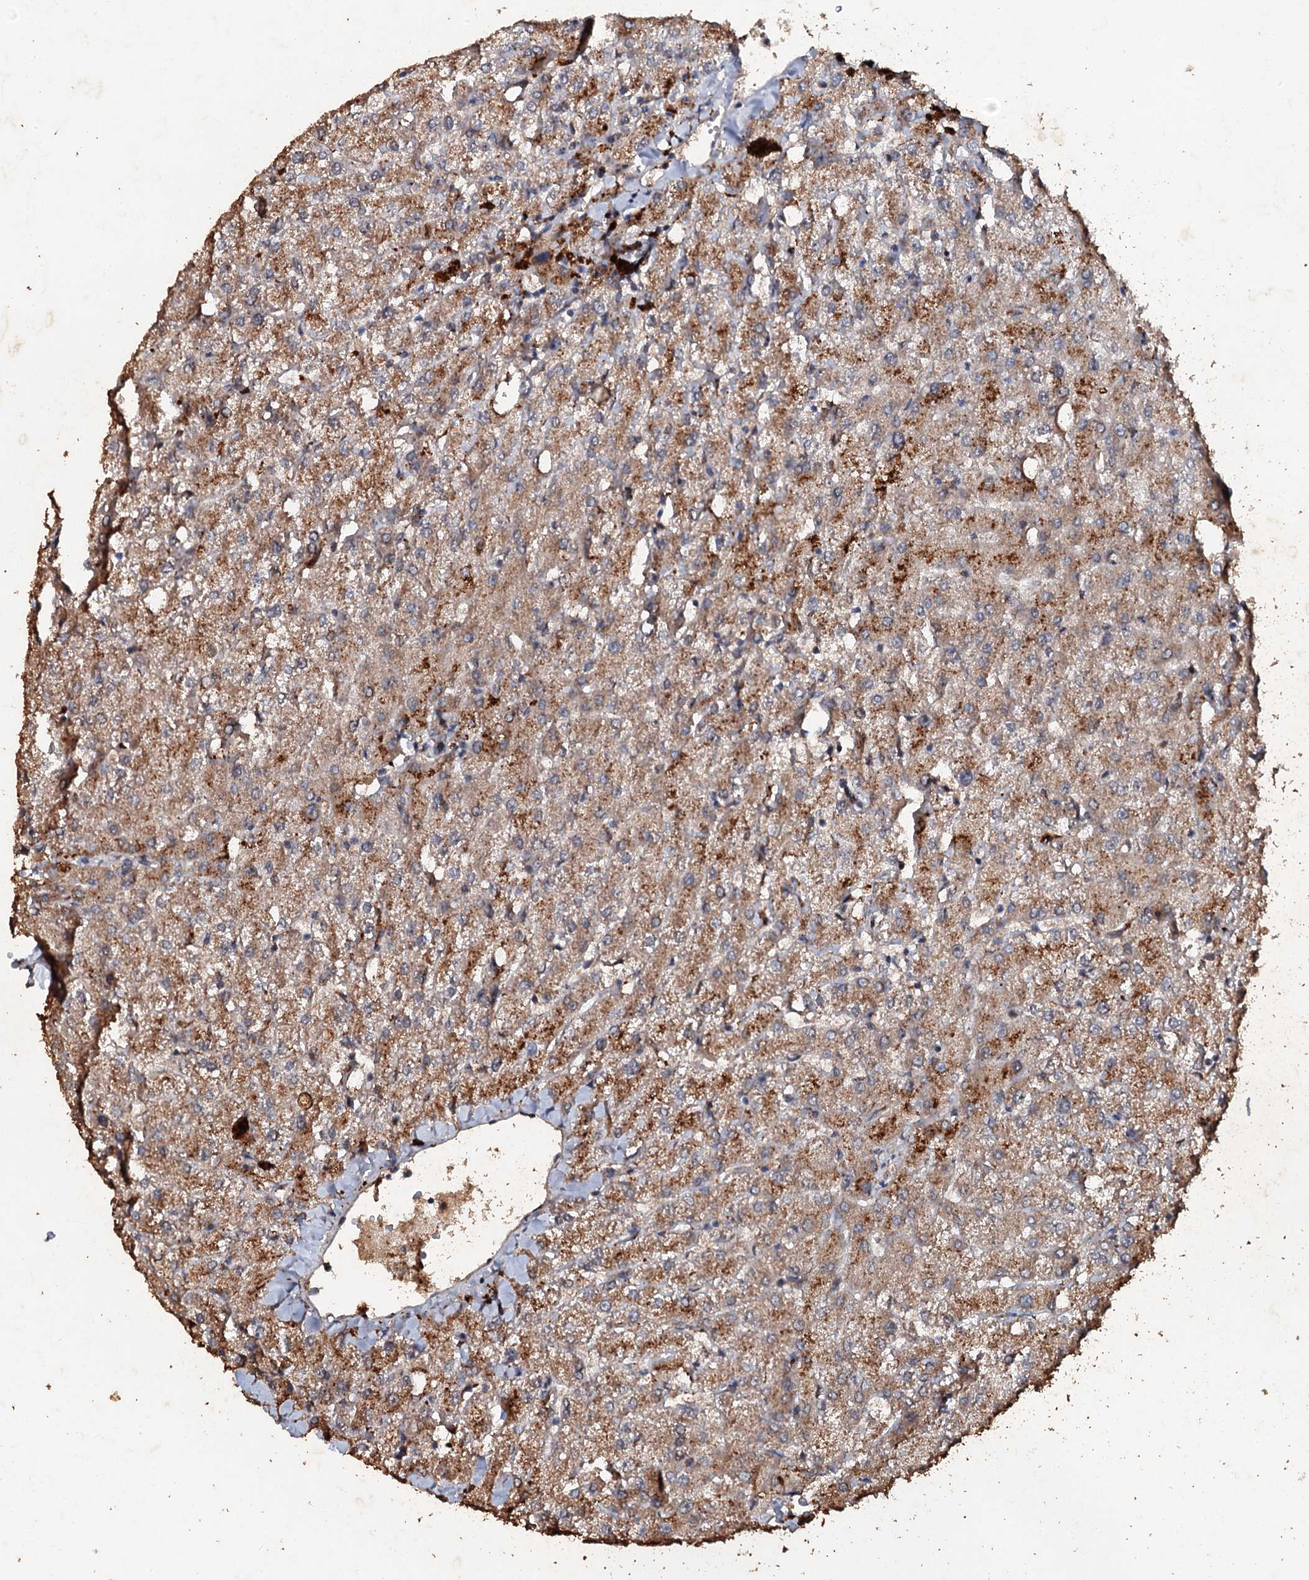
{"staining": {"intensity": "negative", "quantity": "none", "location": "none"}, "tissue": "liver", "cell_type": "Cholangiocytes", "image_type": "normal", "snomed": [{"axis": "morphology", "description": "Normal tissue, NOS"}, {"axis": "topography", "description": "Liver"}], "caption": "Protein analysis of normal liver exhibits no significant staining in cholangiocytes.", "gene": "ADAMTS10", "patient": {"sex": "female", "age": 54}}